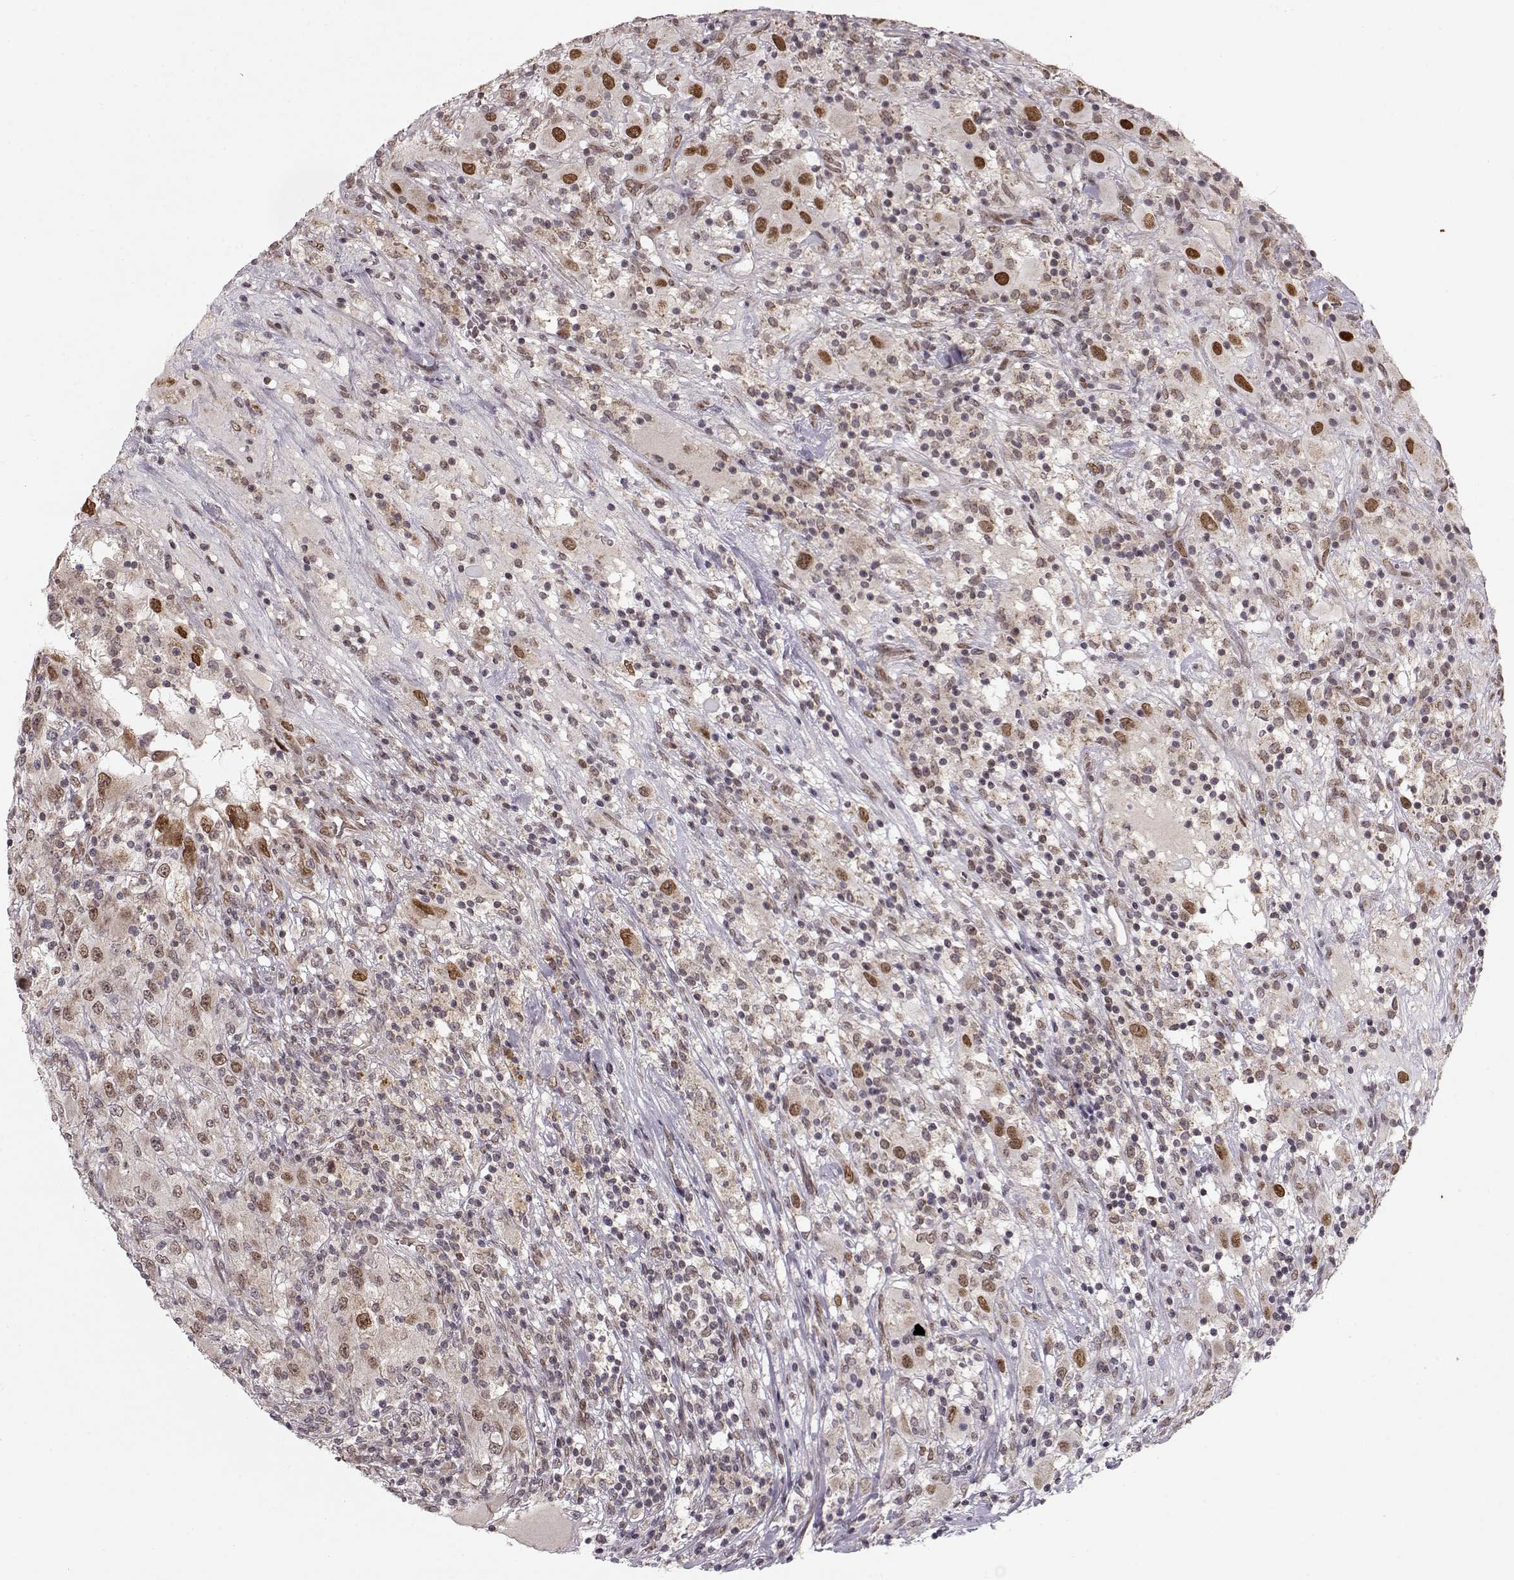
{"staining": {"intensity": "moderate", "quantity": "<25%", "location": "nuclear"}, "tissue": "renal cancer", "cell_type": "Tumor cells", "image_type": "cancer", "snomed": [{"axis": "morphology", "description": "Adenocarcinoma, NOS"}, {"axis": "topography", "description": "Kidney"}], "caption": "A brown stain labels moderate nuclear staining of a protein in human renal cancer (adenocarcinoma) tumor cells. (DAB = brown stain, brightfield microscopy at high magnification).", "gene": "RAI1", "patient": {"sex": "female", "age": 67}}